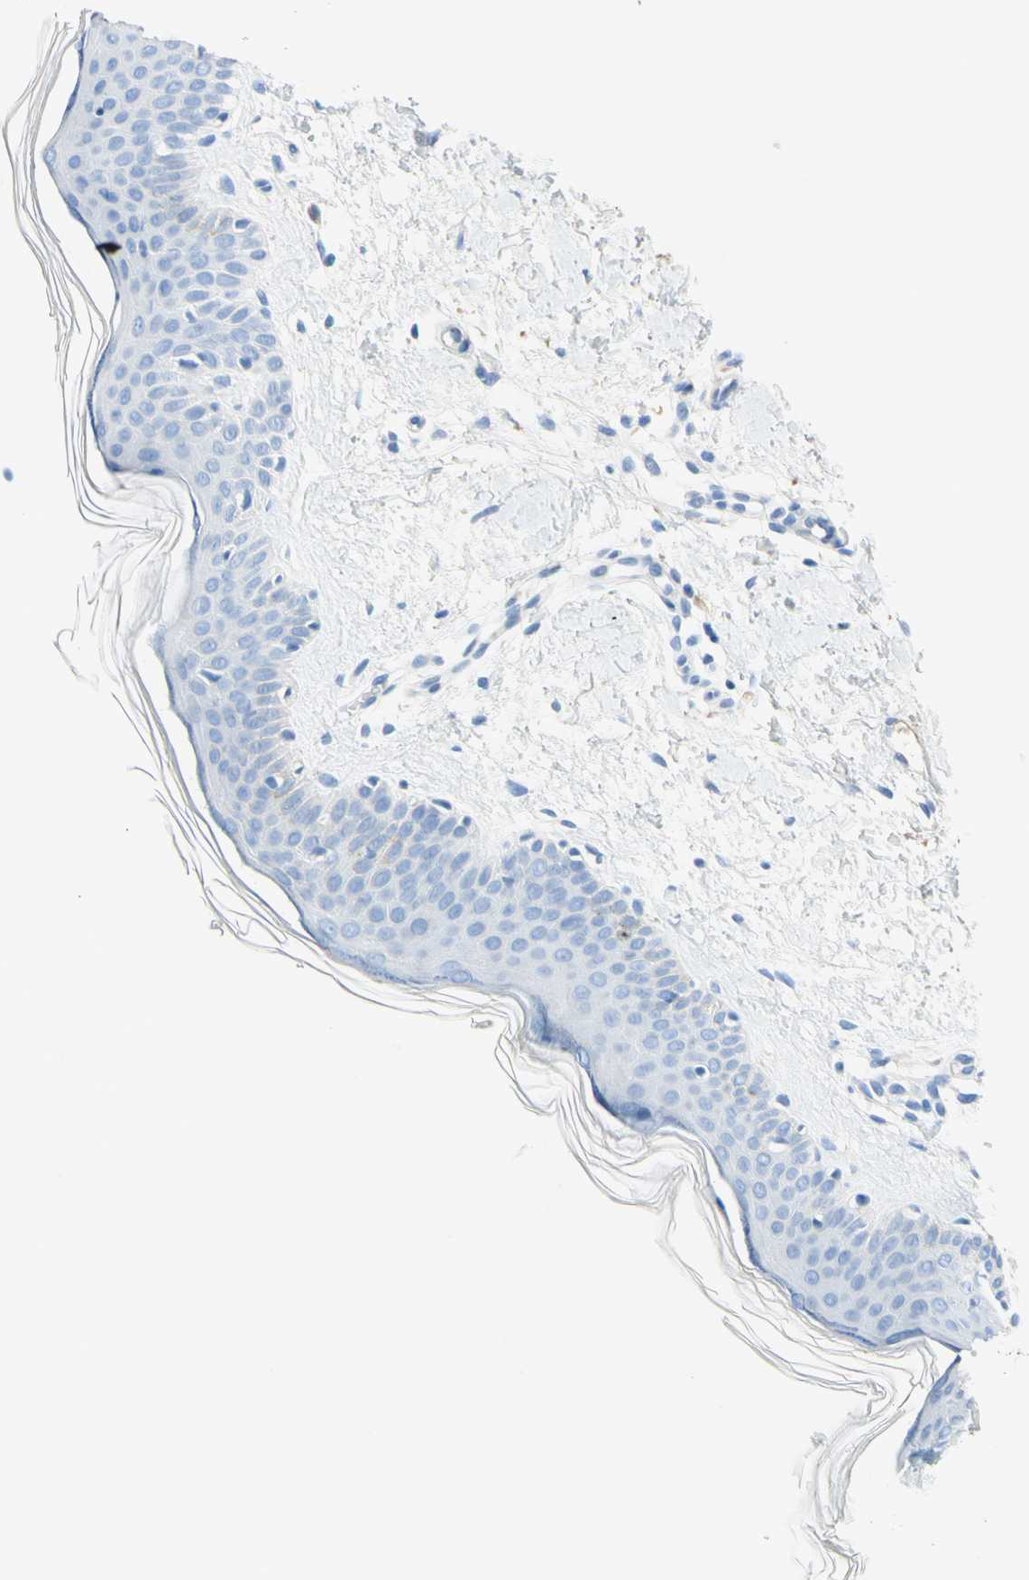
{"staining": {"intensity": "negative", "quantity": "none", "location": "none"}, "tissue": "skin", "cell_type": "Fibroblasts", "image_type": "normal", "snomed": [{"axis": "morphology", "description": "Normal tissue, NOS"}, {"axis": "topography", "description": "Skin"}], "caption": "Fibroblasts show no significant positivity in normal skin.", "gene": "IL6ST", "patient": {"sex": "female", "age": 56}}